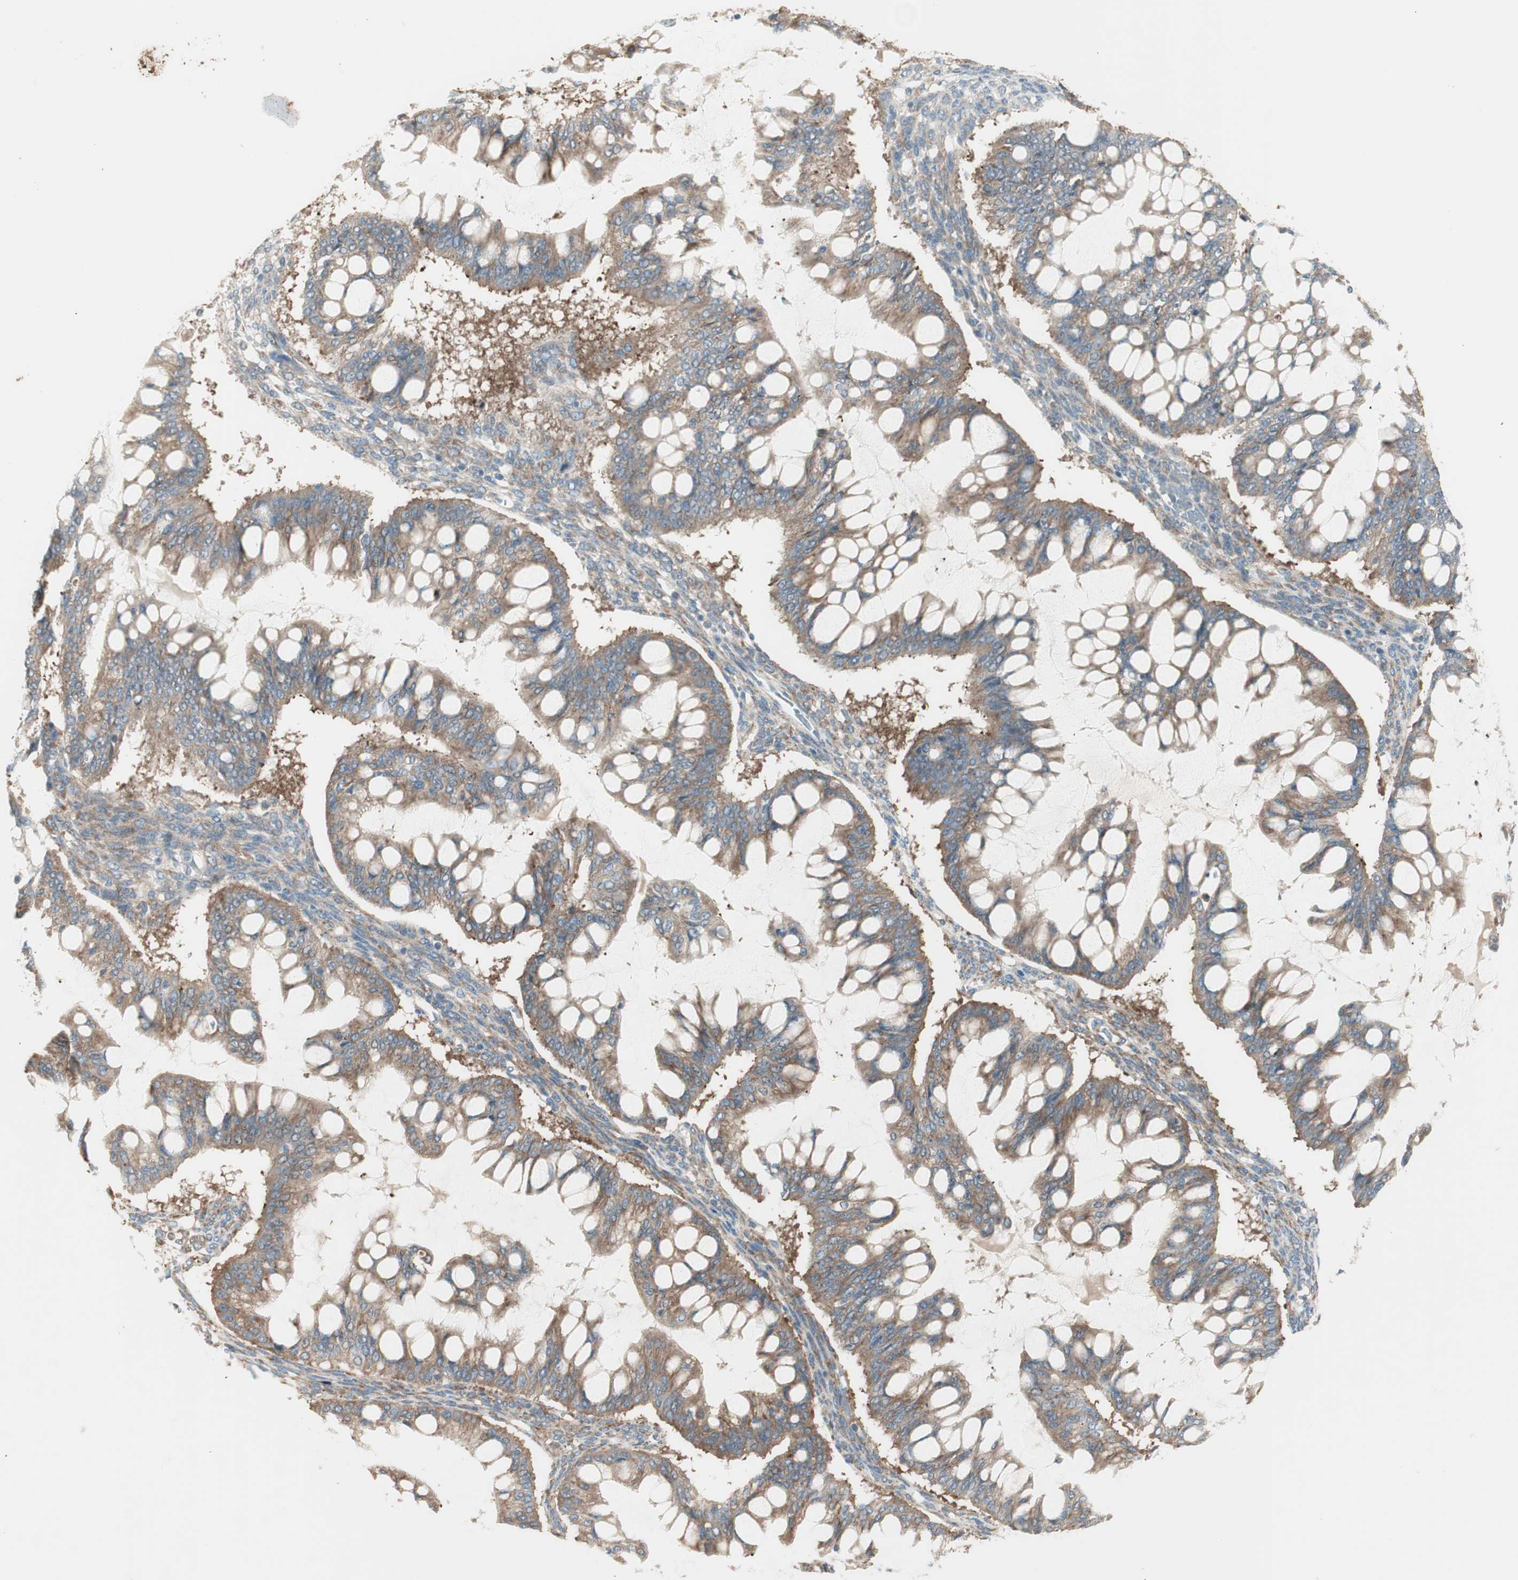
{"staining": {"intensity": "moderate", "quantity": ">75%", "location": "cytoplasmic/membranous"}, "tissue": "ovarian cancer", "cell_type": "Tumor cells", "image_type": "cancer", "snomed": [{"axis": "morphology", "description": "Cystadenocarcinoma, mucinous, NOS"}, {"axis": "topography", "description": "Ovary"}], "caption": "Protein expression by IHC displays moderate cytoplasmic/membranous positivity in approximately >75% of tumor cells in ovarian cancer (mucinous cystadenocarcinoma). The staining is performed using DAB brown chromogen to label protein expression. The nuclei are counter-stained blue using hematoxylin.", "gene": "RPL23", "patient": {"sex": "female", "age": 73}}